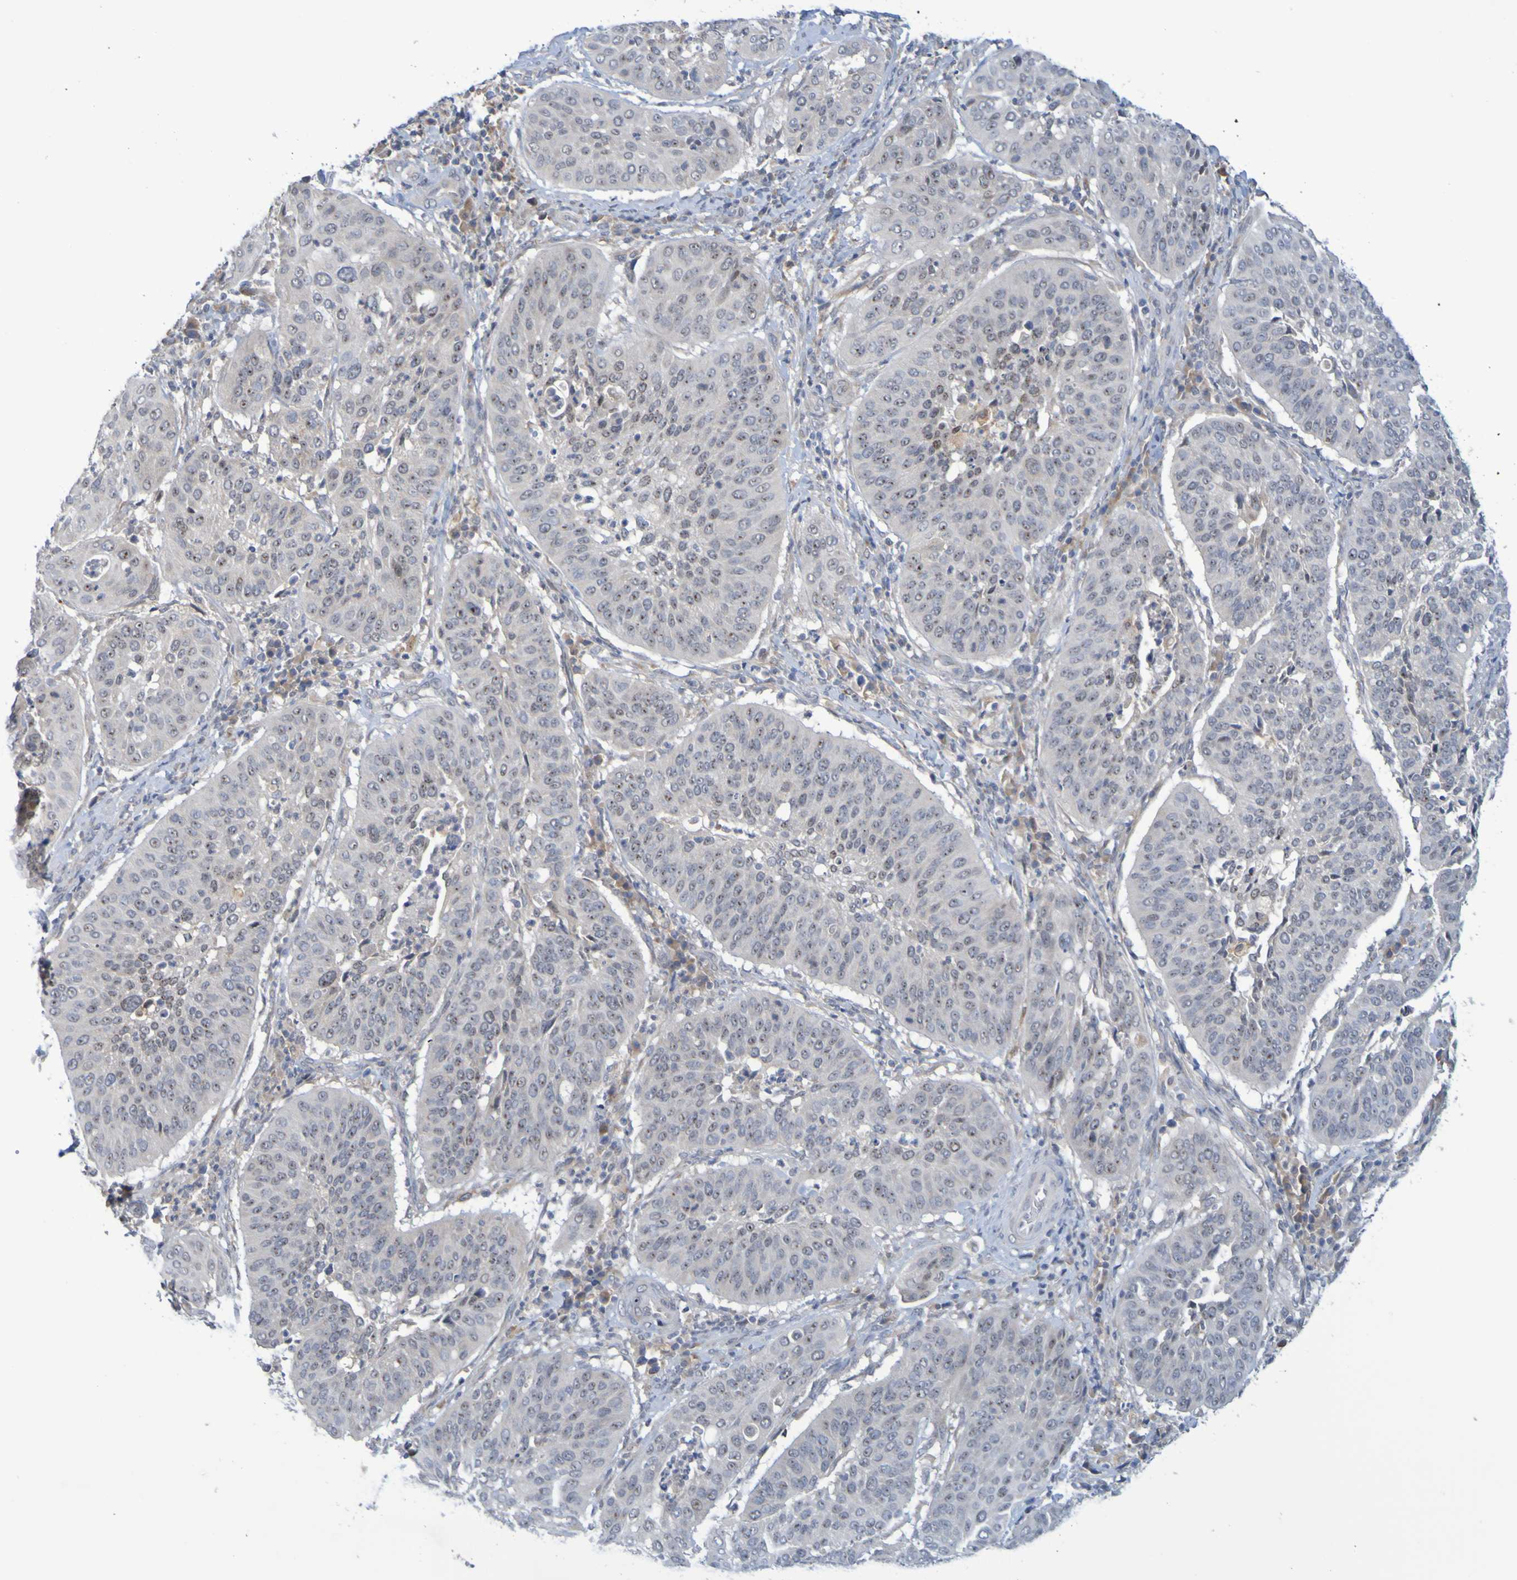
{"staining": {"intensity": "weak", "quantity": "<25%", "location": "cytoplasmic/membranous"}, "tissue": "cervical cancer", "cell_type": "Tumor cells", "image_type": "cancer", "snomed": [{"axis": "morphology", "description": "Normal tissue, NOS"}, {"axis": "morphology", "description": "Squamous cell carcinoma, NOS"}, {"axis": "topography", "description": "Cervix"}], "caption": "An immunohistochemistry (IHC) photomicrograph of cervical squamous cell carcinoma is shown. There is no staining in tumor cells of cervical squamous cell carcinoma.", "gene": "LILRB5", "patient": {"sex": "female", "age": 39}}